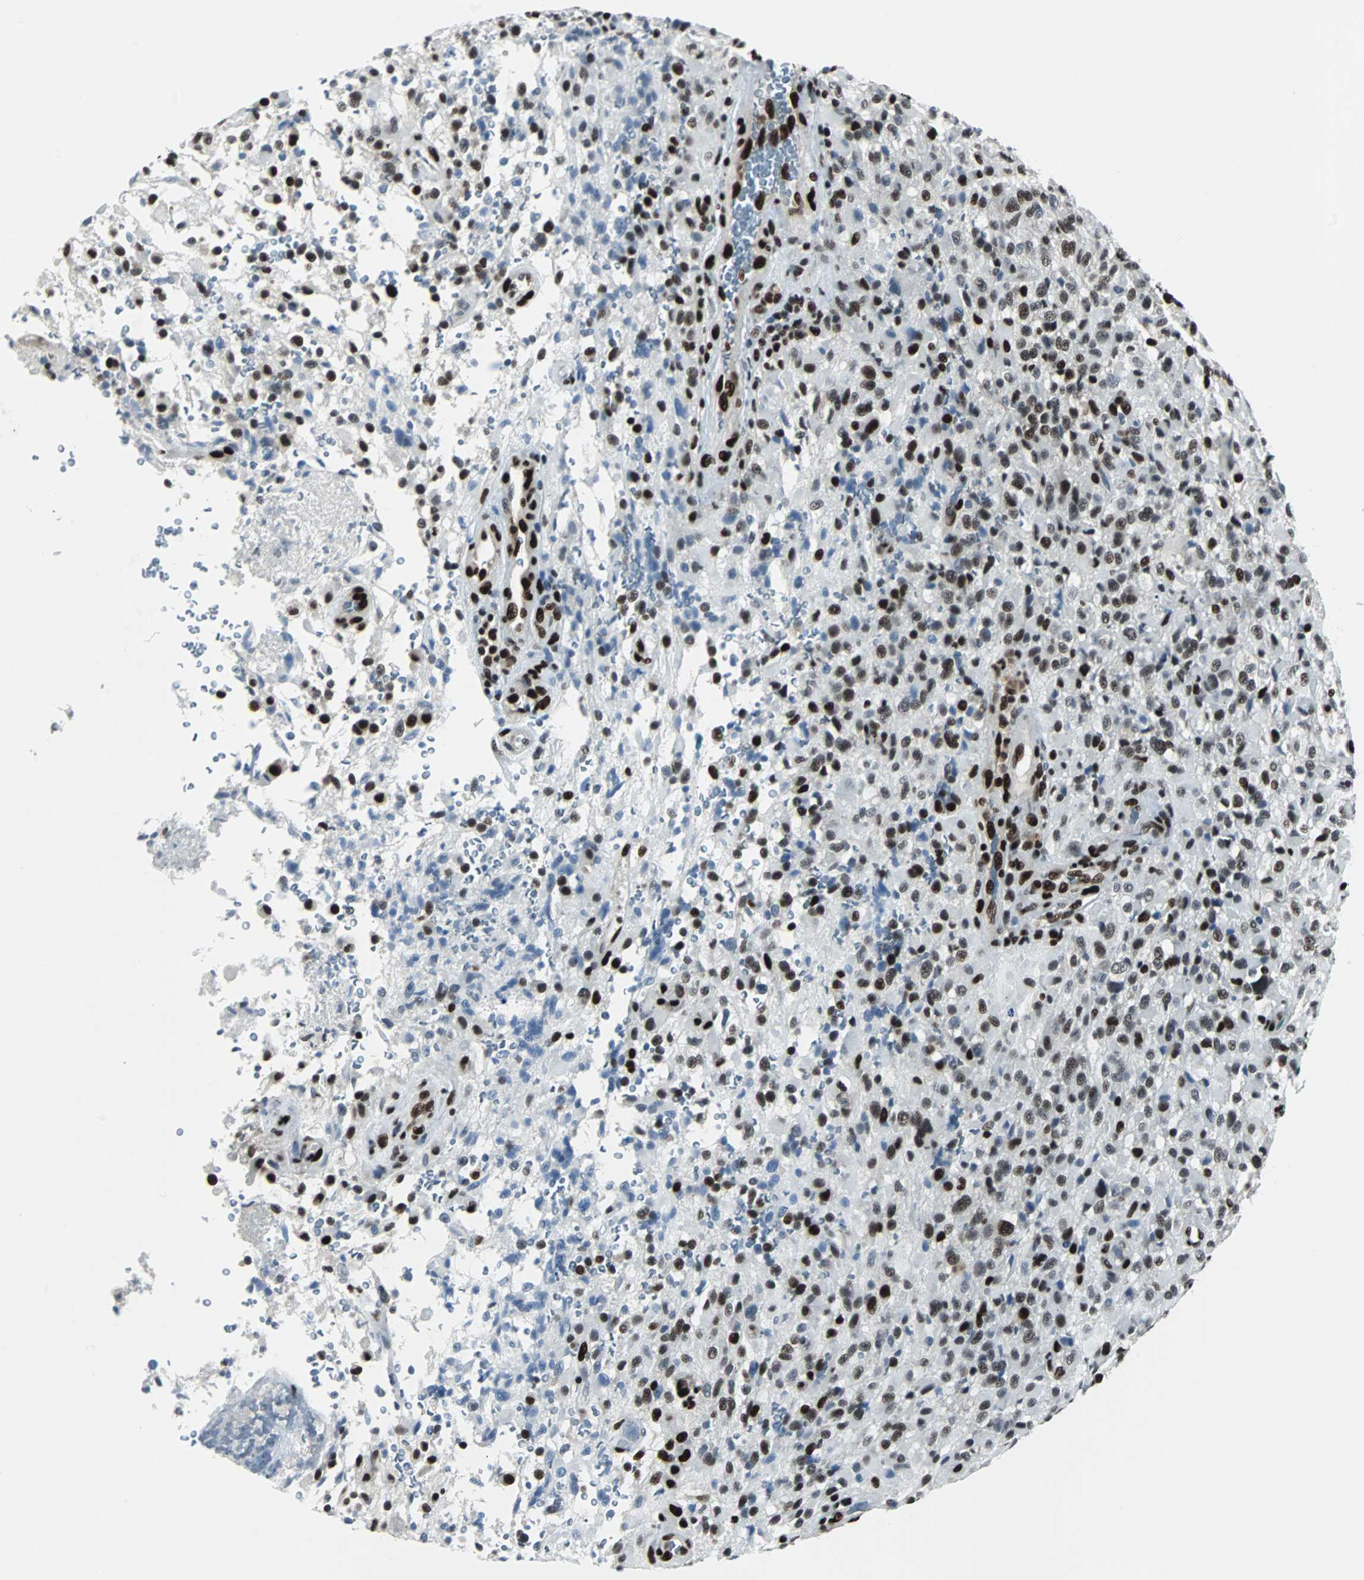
{"staining": {"intensity": "moderate", "quantity": ">75%", "location": "nuclear"}, "tissue": "glioma", "cell_type": "Tumor cells", "image_type": "cancer", "snomed": [{"axis": "morphology", "description": "Glioma, malignant, High grade"}, {"axis": "topography", "description": "Brain"}], "caption": "An IHC histopathology image of neoplastic tissue is shown. Protein staining in brown labels moderate nuclear positivity in glioma within tumor cells.", "gene": "MEF2D", "patient": {"sex": "male", "age": 71}}